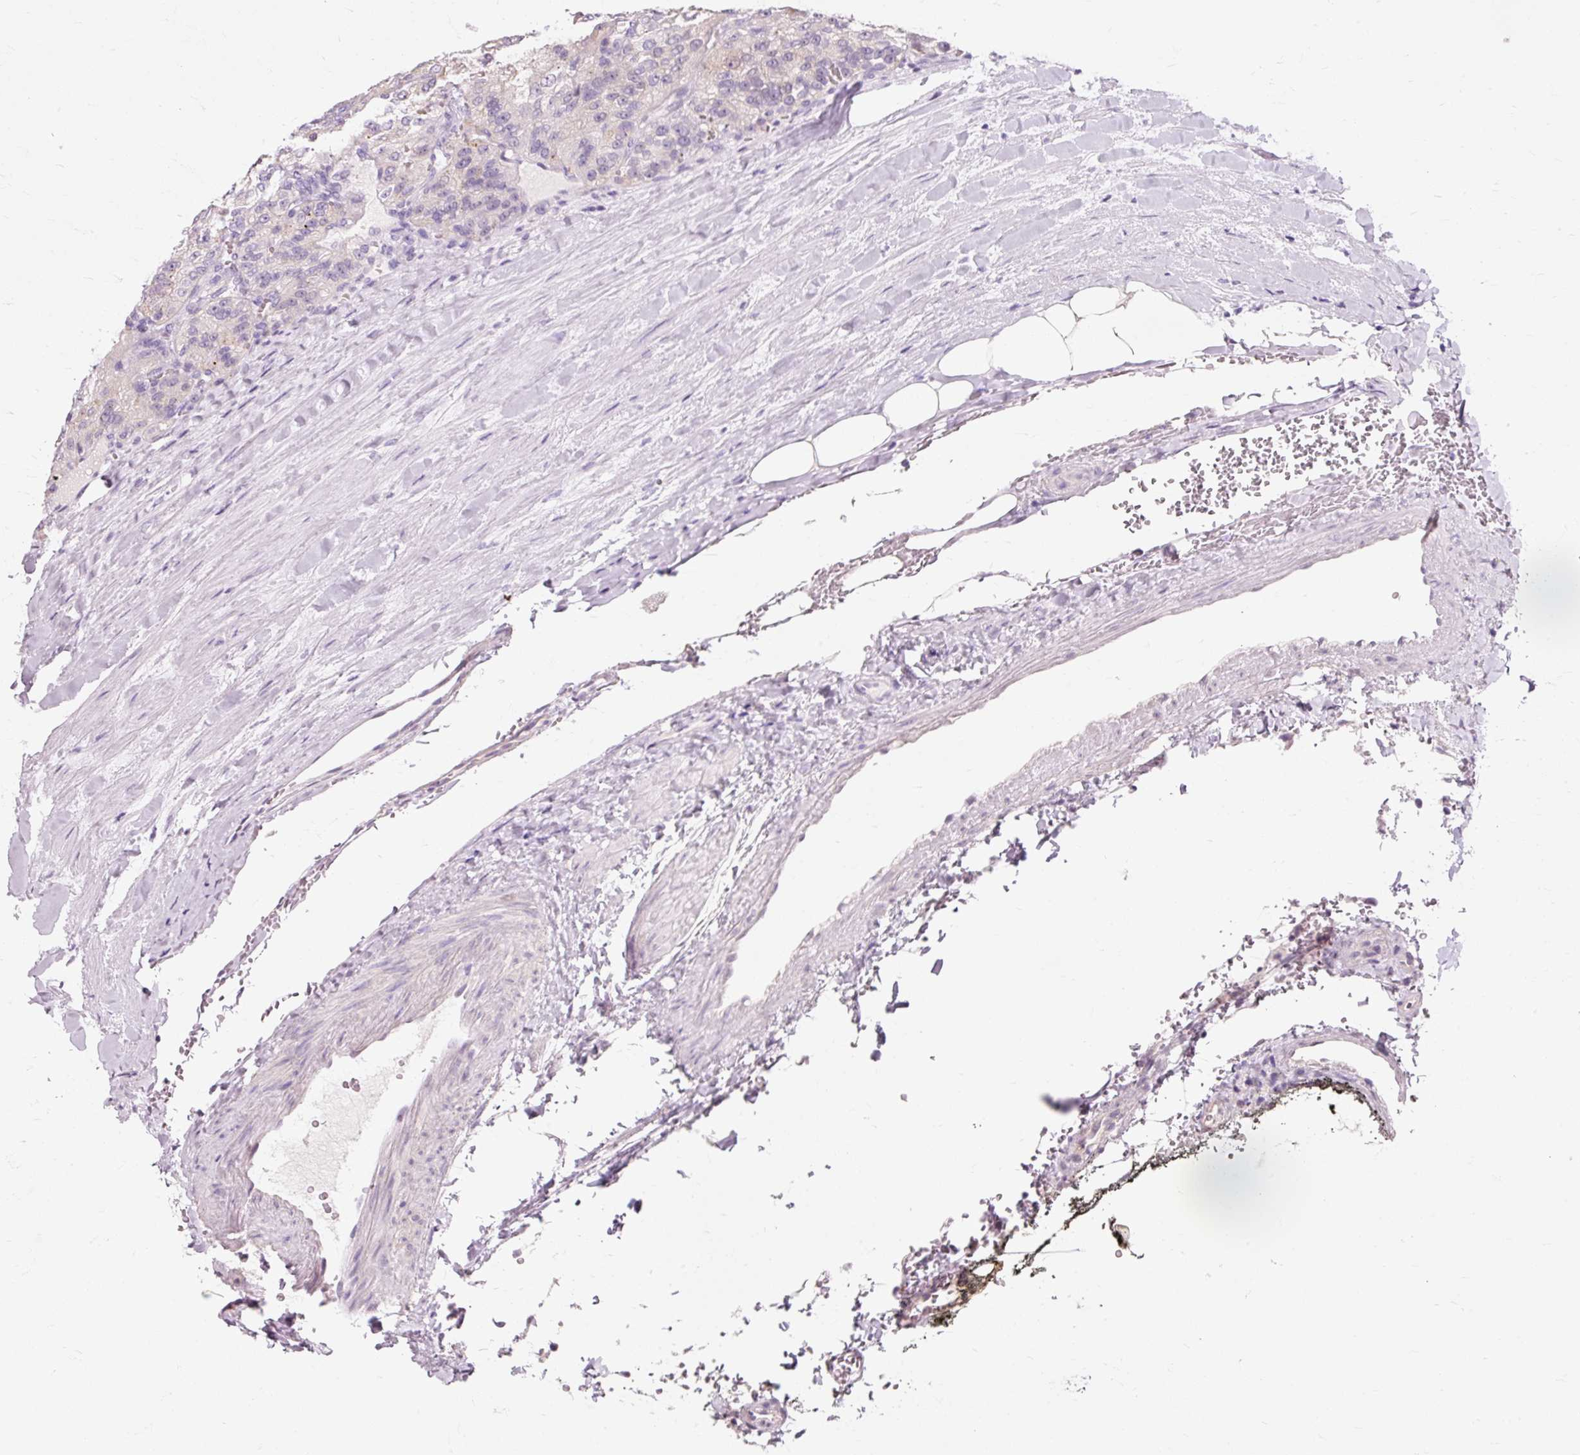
{"staining": {"intensity": "negative", "quantity": "none", "location": "none"}, "tissue": "renal cancer", "cell_type": "Tumor cells", "image_type": "cancer", "snomed": [{"axis": "morphology", "description": "Adenocarcinoma, NOS"}, {"axis": "topography", "description": "Kidney"}], "caption": "Tumor cells are negative for brown protein staining in adenocarcinoma (renal). The staining was performed using DAB (3,3'-diaminobenzidine) to visualize the protein expression in brown, while the nuclei were stained in blue with hematoxylin (Magnification: 20x).", "gene": "VN1R2", "patient": {"sex": "female", "age": 63}}